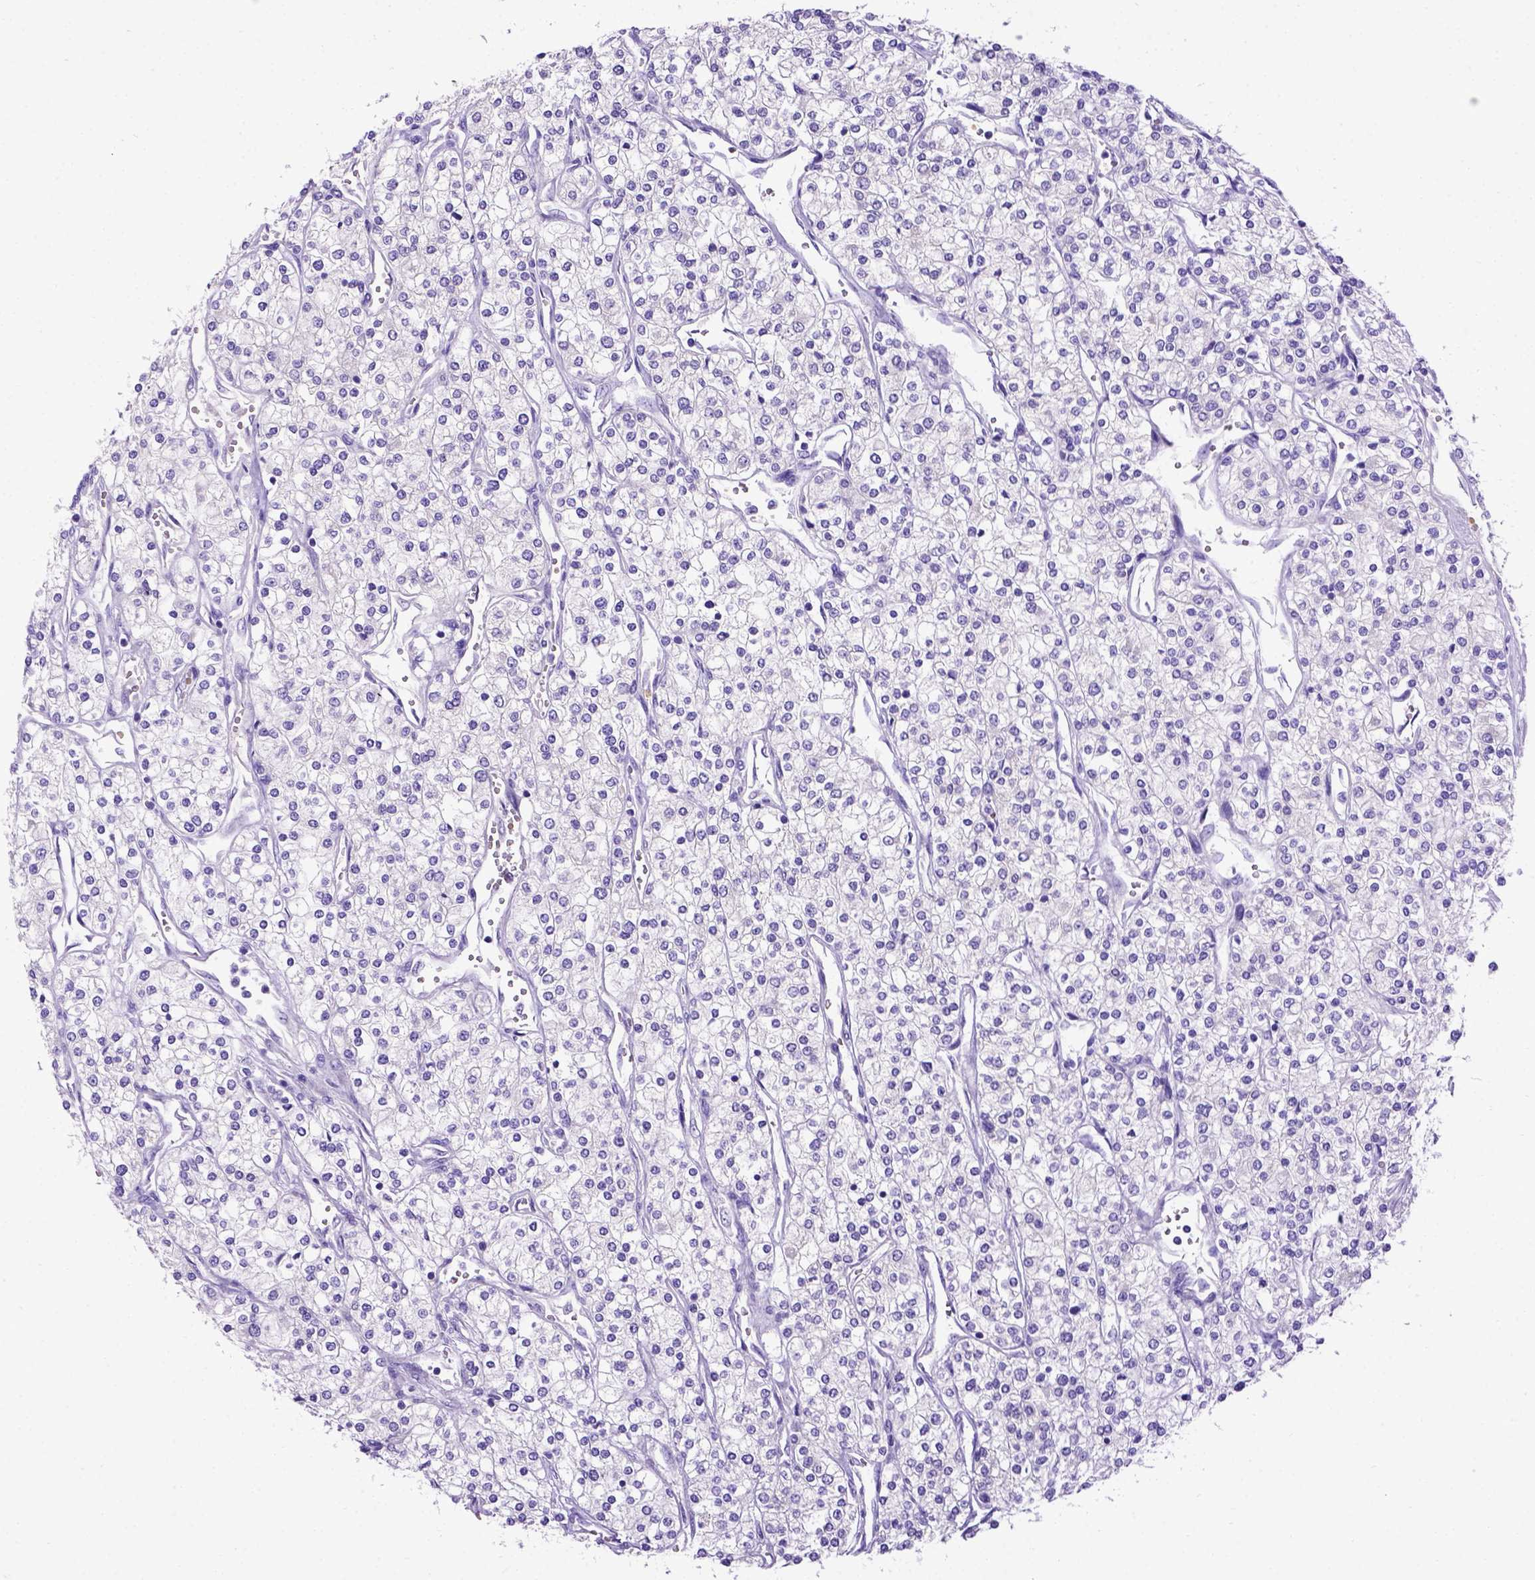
{"staining": {"intensity": "negative", "quantity": "none", "location": "none"}, "tissue": "renal cancer", "cell_type": "Tumor cells", "image_type": "cancer", "snomed": [{"axis": "morphology", "description": "Adenocarcinoma, NOS"}, {"axis": "topography", "description": "Kidney"}], "caption": "Immunohistochemistry photomicrograph of human renal cancer stained for a protein (brown), which shows no expression in tumor cells.", "gene": "ADAM12", "patient": {"sex": "male", "age": 80}}